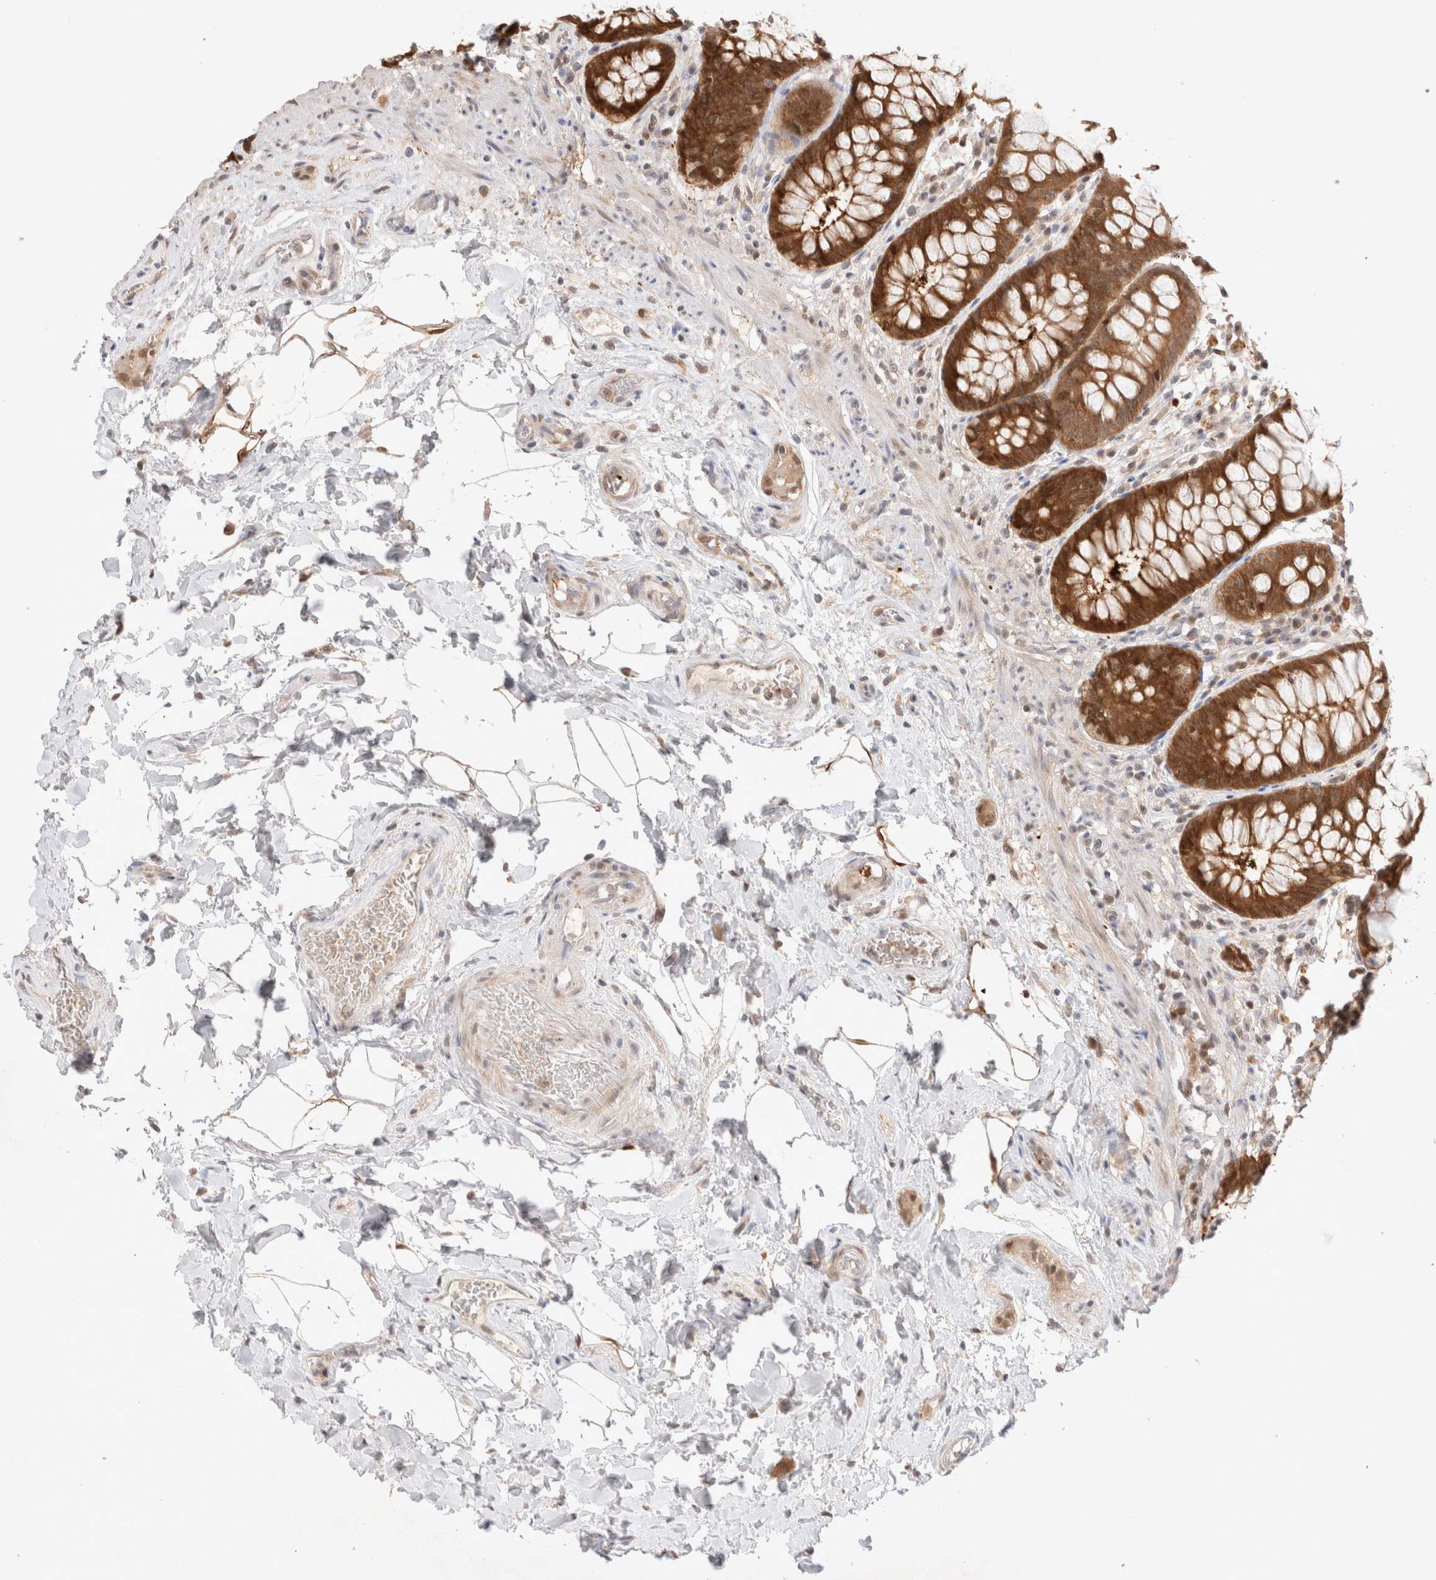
{"staining": {"intensity": "strong", "quantity": ">75%", "location": "cytoplasmic/membranous"}, "tissue": "rectum", "cell_type": "Glandular cells", "image_type": "normal", "snomed": [{"axis": "morphology", "description": "Normal tissue, NOS"}, {"axis": "topography", "description": "Rectum"}], "caption": "Protein staining of unremarkable rectum displays strong cytoplasmic/membranous expression in approximately >75% of glandular cells.", "gene": "STARD10", "patient": {"sex": "male", "age": 64}}